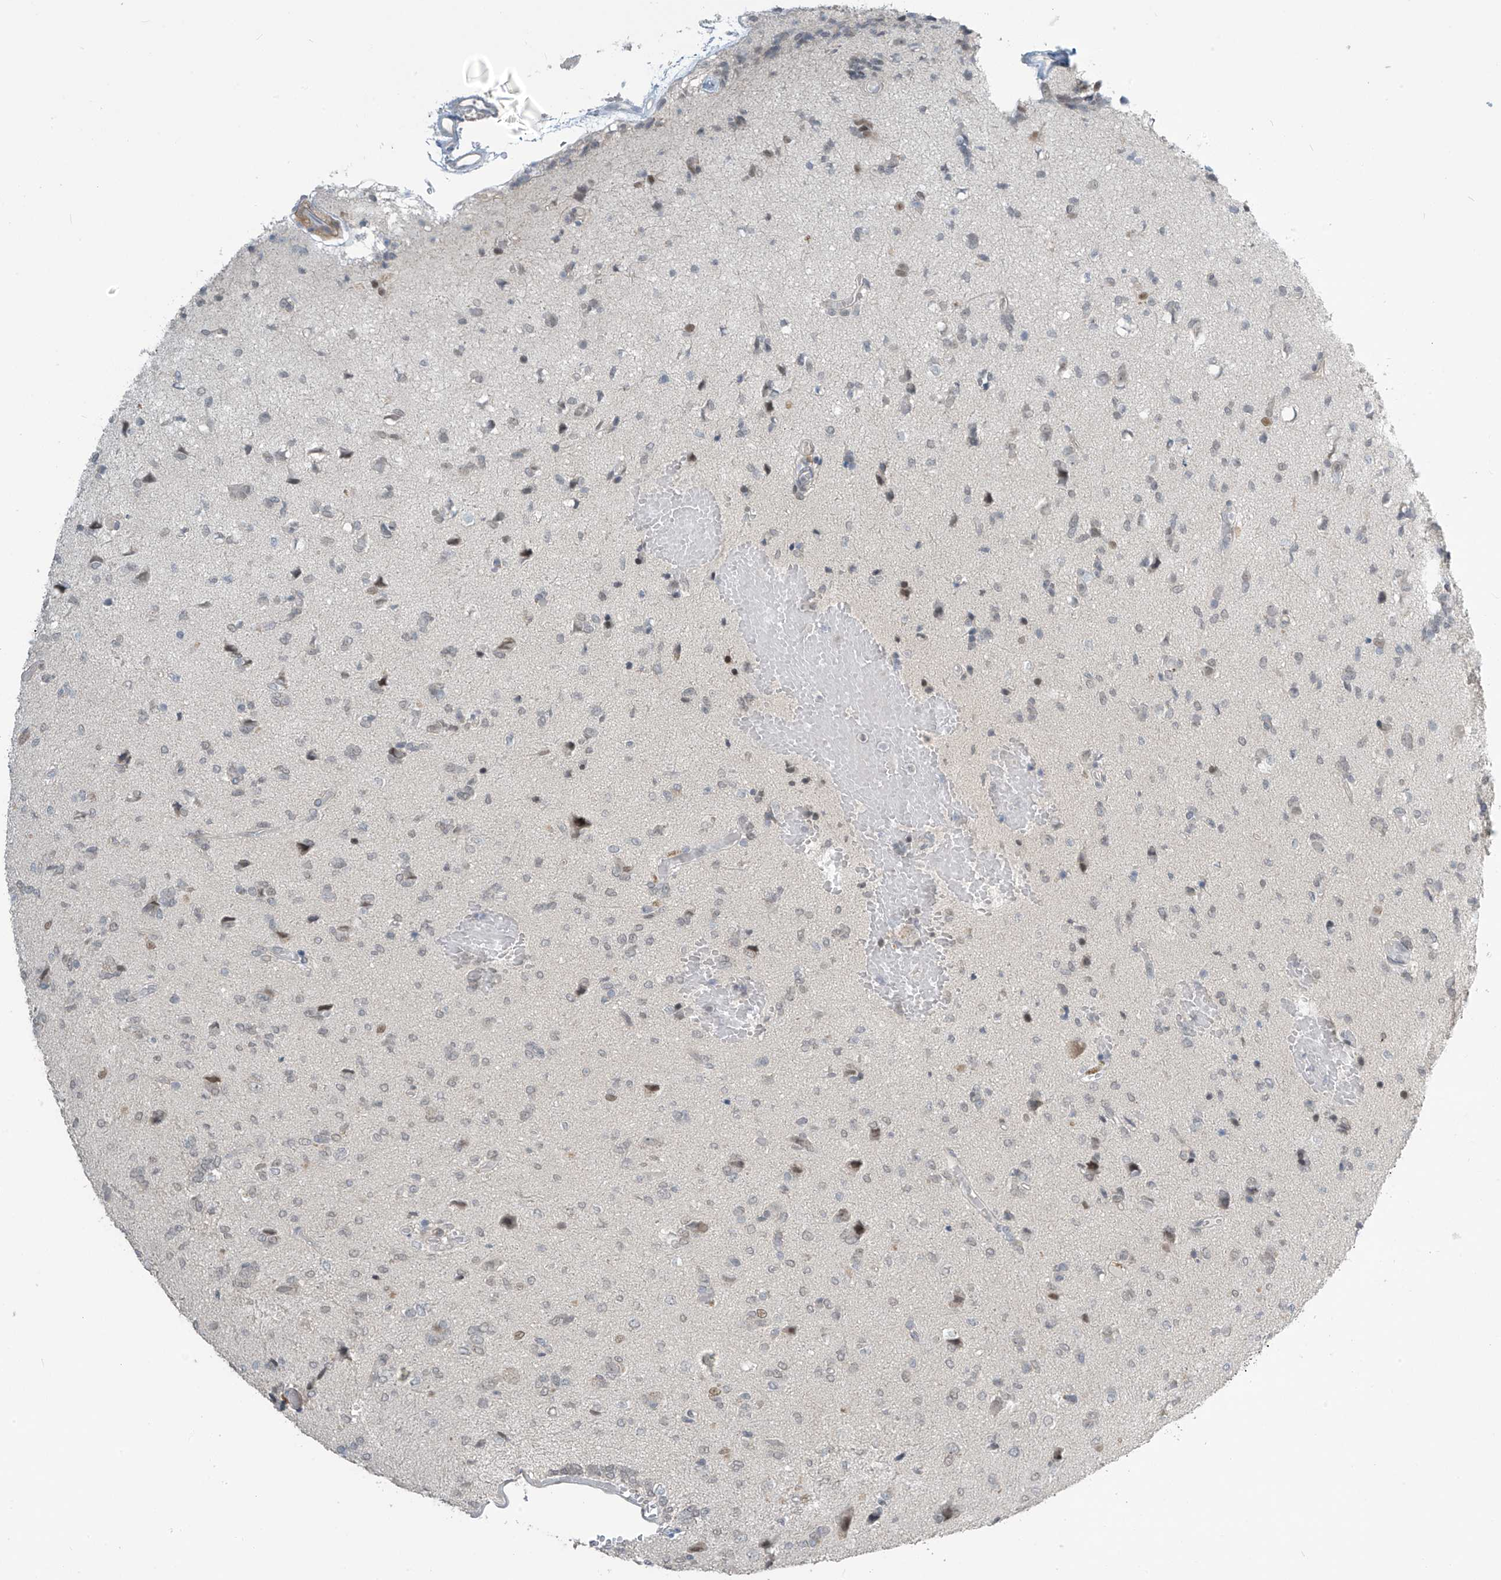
{"staining": {"intensity": "negative", "quantity": "none", "location": "none"}, "tissue": "glioma", "cell_type": "Tumor cells", "image_type": "cancer", "snomed": [{"axis": "morphology", "description": "Glioma, malignant, High grade"}, {"axis": "topography", "description": "Brain"}], "caption": "The image shows no significant expression in tumor cells of glioma.", "gene": "METAP1D", "patient": {"sex": "female", "age": 59}}